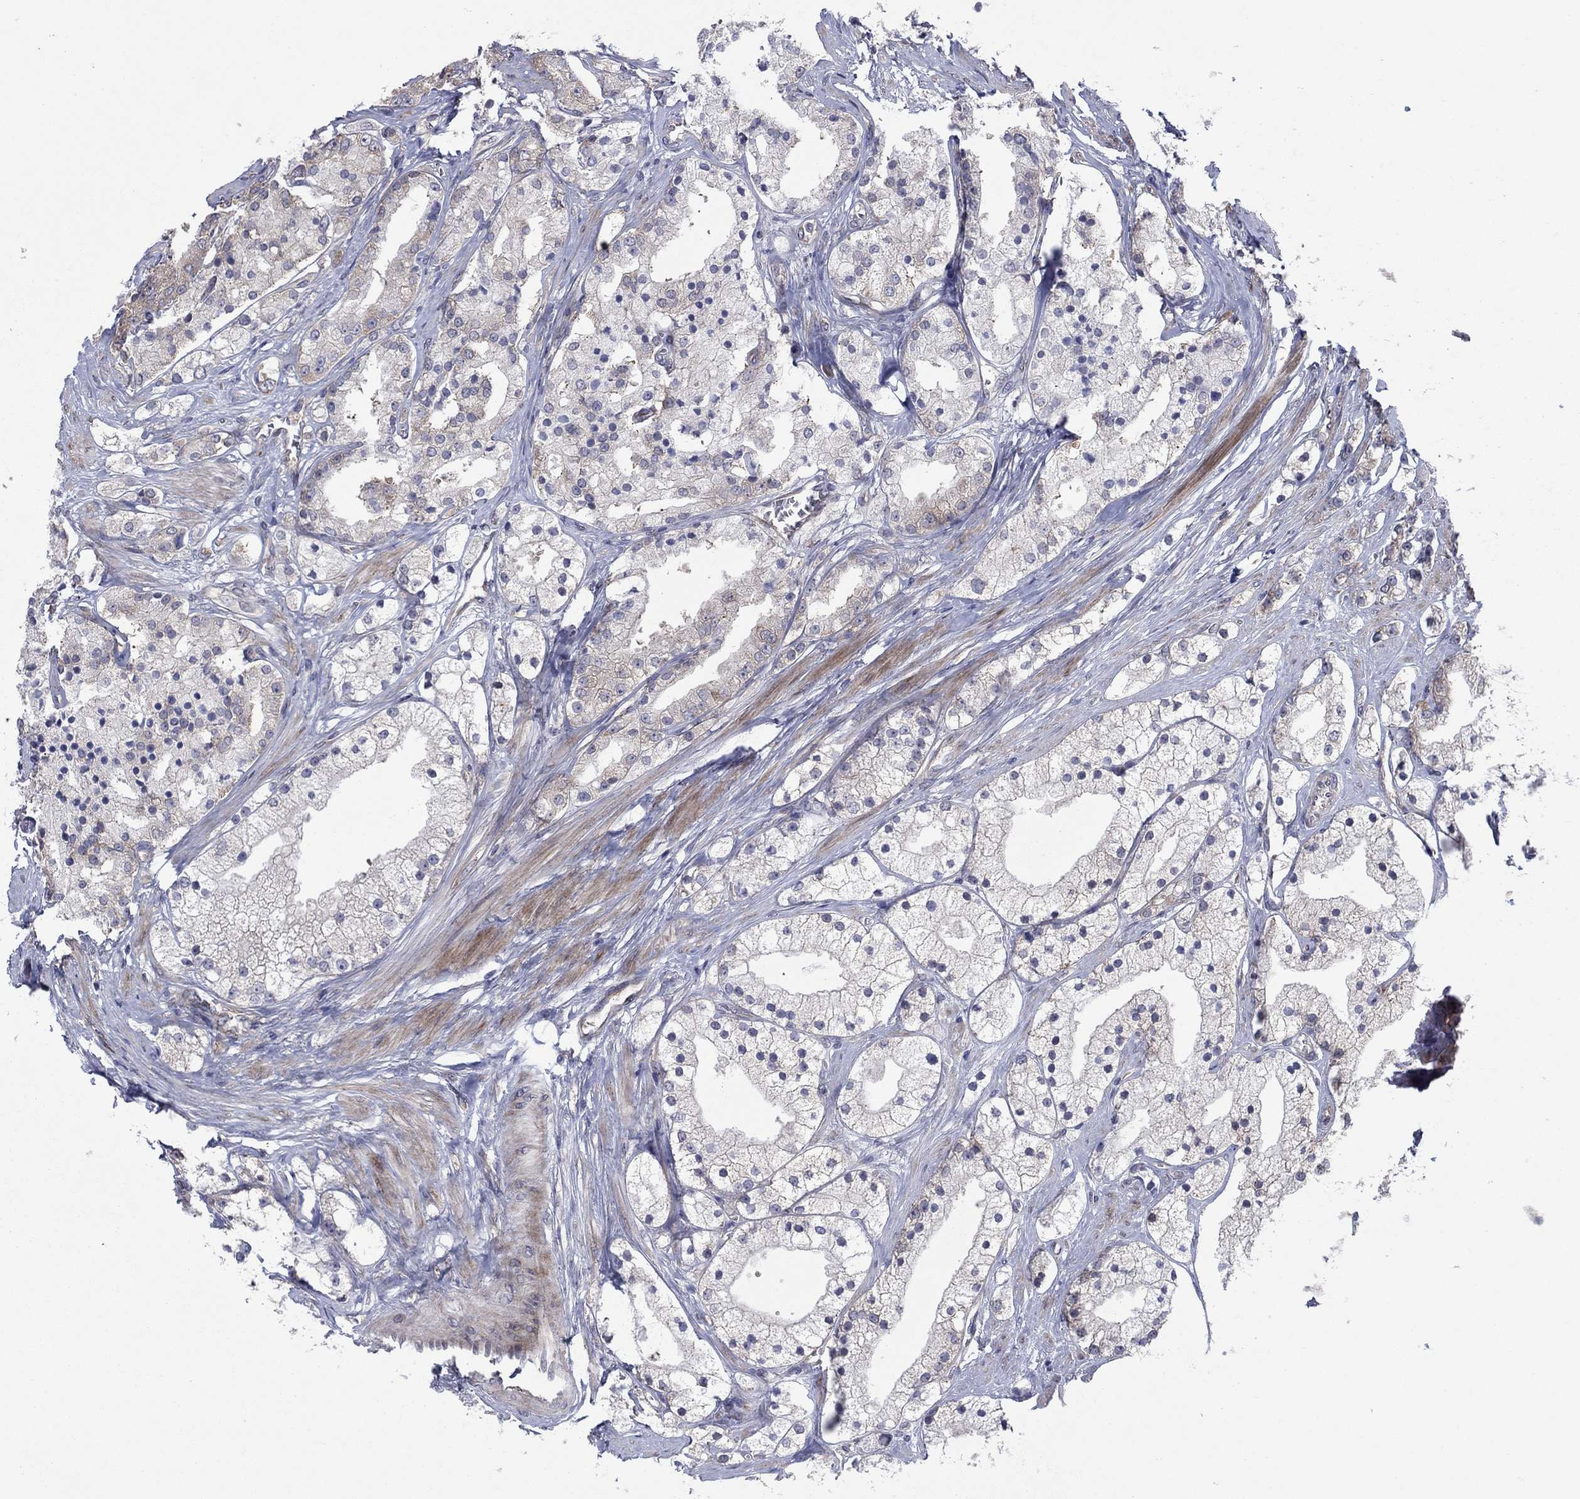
{"staining": {"intensity": "weak", "quantity": "<25%", "location": "cytoplasmic/membranous"}, "tissue": "prostate cancer", "cell_type": "Tumor cells", "image_type": "cancer", "snomed": [{"axis": "morphology", "description": "Adenocarcinoma, NOS"}, {"axis": "topography", "description": "Prostate and seminal vesicle, NOS"}, {"axis": "topography", "description": "Prostate"}], "caption": "The immunohistochemistry (IHC) micrograph has no significant staining in tumor cells of prostate adenocarcinoma tissue.", "gene": "GPR155", "patient": {"sex": "male", "age": 67}}